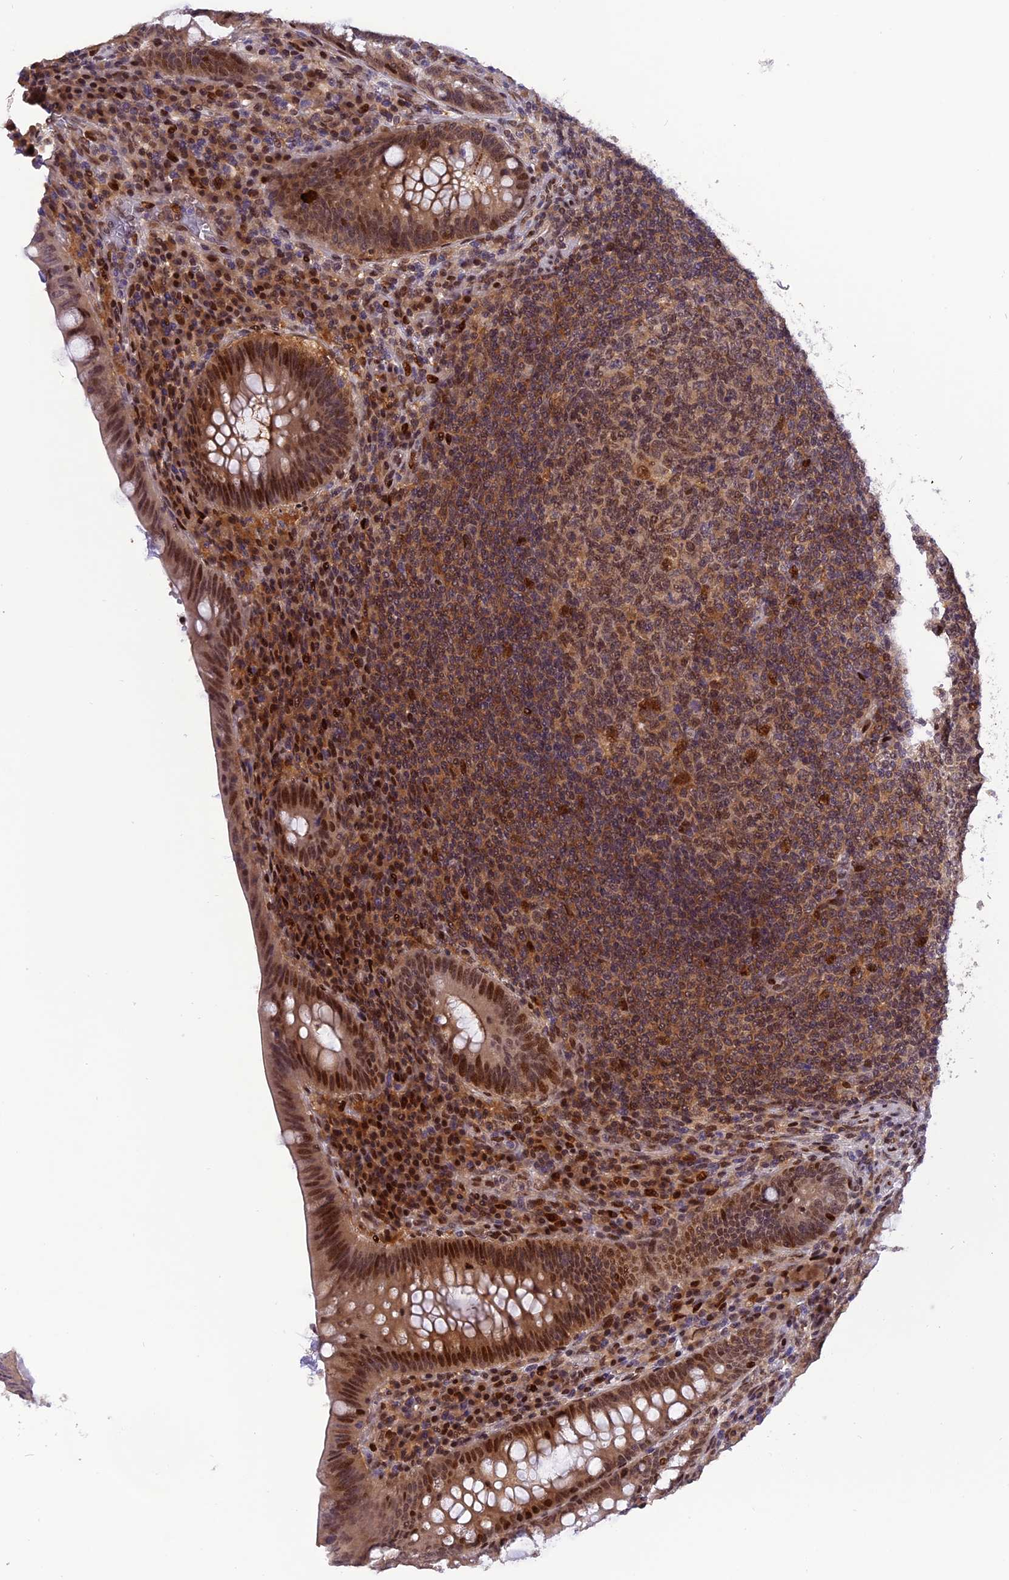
{"staining": {"intensity": "moderate", "quantity": ">75%", "location": "cytoplasmic/membranous,nuclear"}, "tissue": "appendix", "cell_type": "Glandular cells", "image_type": "normal", "snomed": [{"axis": "morphology", "description": "Normal tissue, NOS"}, {"axis": "topography", "description": "Appendix"}], "caption": "A brown stain shows moderate cytoplasmic/membranous,nuclear expression of a protein in glandular cells of benign human appendix. The protein is stained brown, and the nuclei are stained in blue (DAB (3,3'-diaminobenzidine) IHC with brightfield microscopy, high magnification).", "gene": "RABGGTA", "patient": {"sex": "male", "age": 78}}